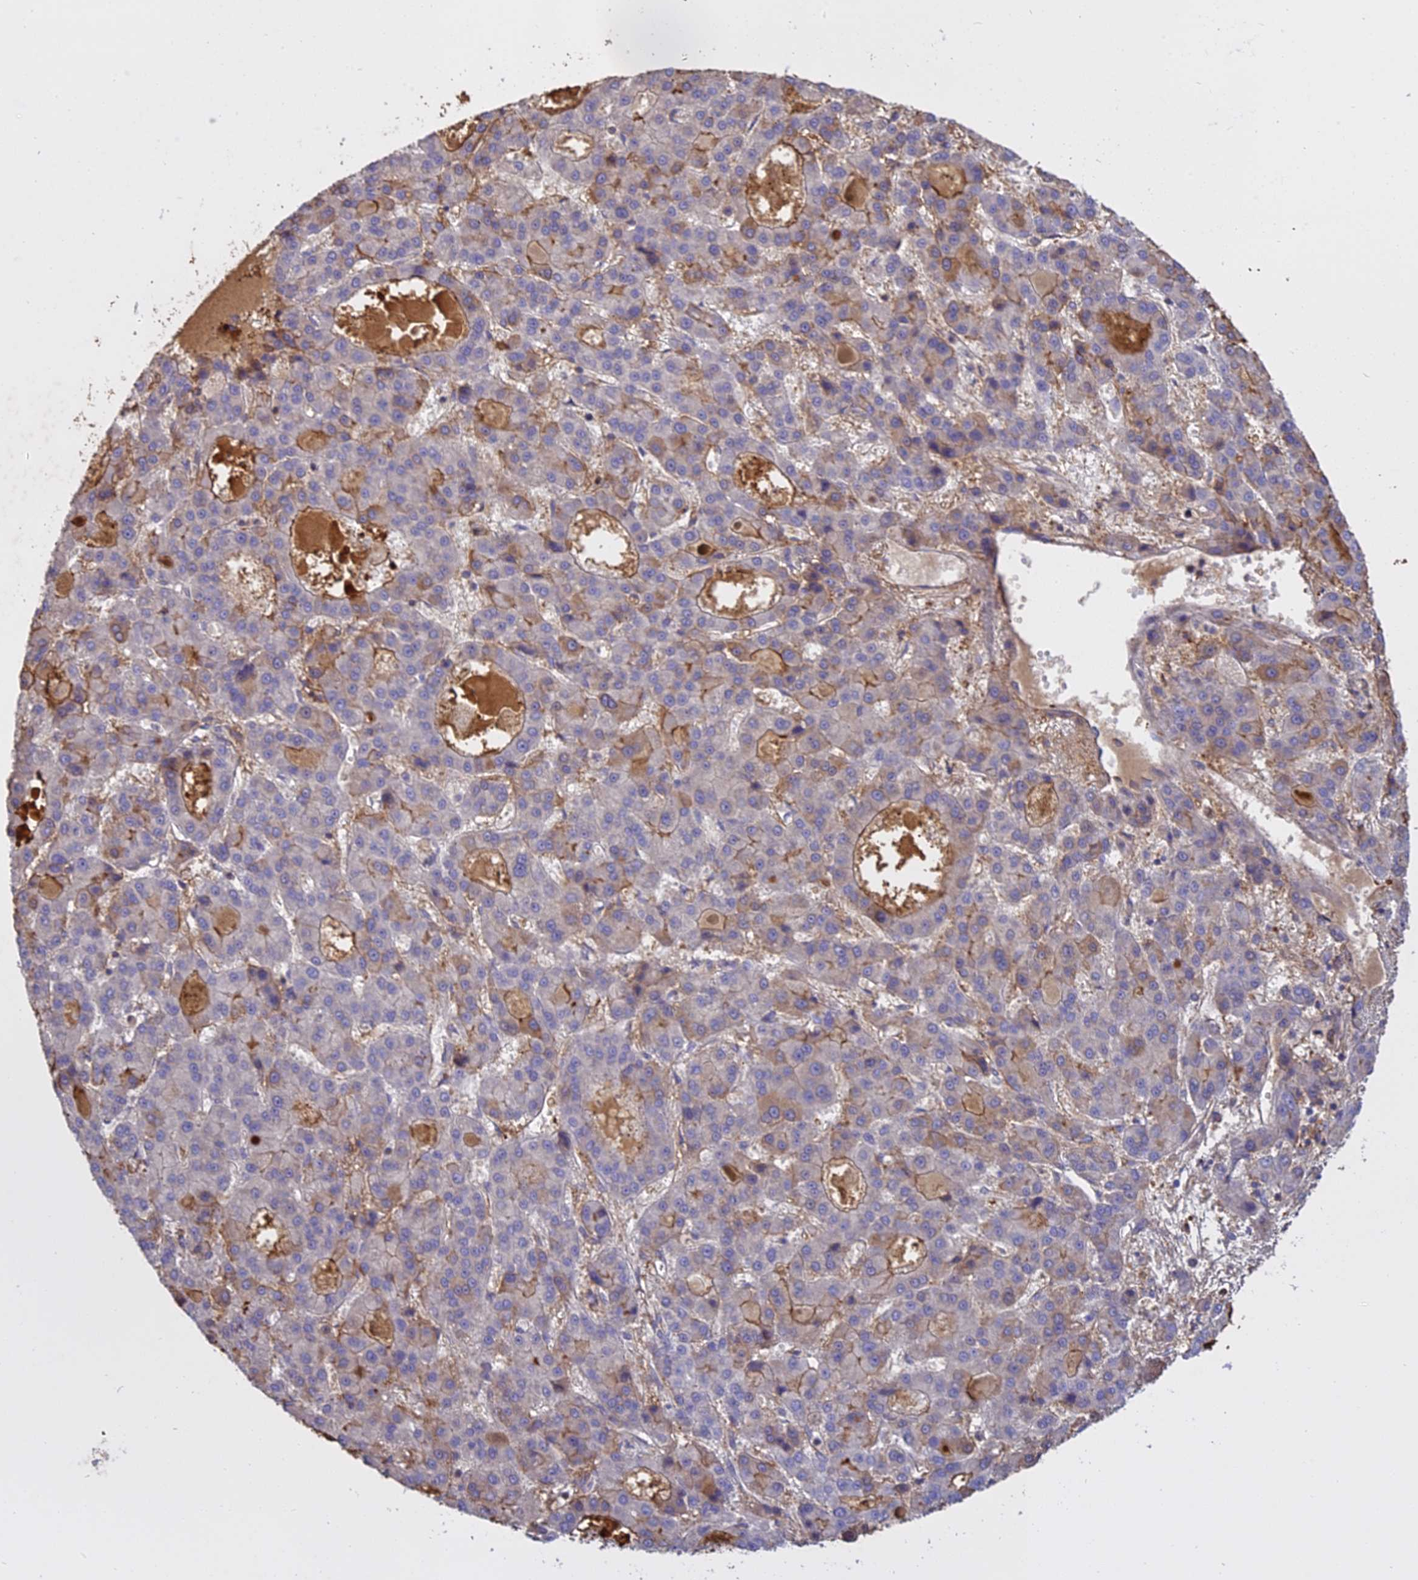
{"staining": {"intensity": "negative", "quantity": "none", "location": "none"}, "tissue": "liver cancer", "cell_type": "Tumor cells", "image_type": "cancer", "snomed": [{"axis": "morphology", "description": "Carcinoma, Hepatocellular, NOS"}, {"axis": "topography", "description": "Liver"}], "caption": "Liver cancer (hepatocellular carcinoma) was stained to show a protein in brown. There is no significant expression in tumor cells.", "gene": "CFAP119", "patient": {"sex": "male", "age": 70}}